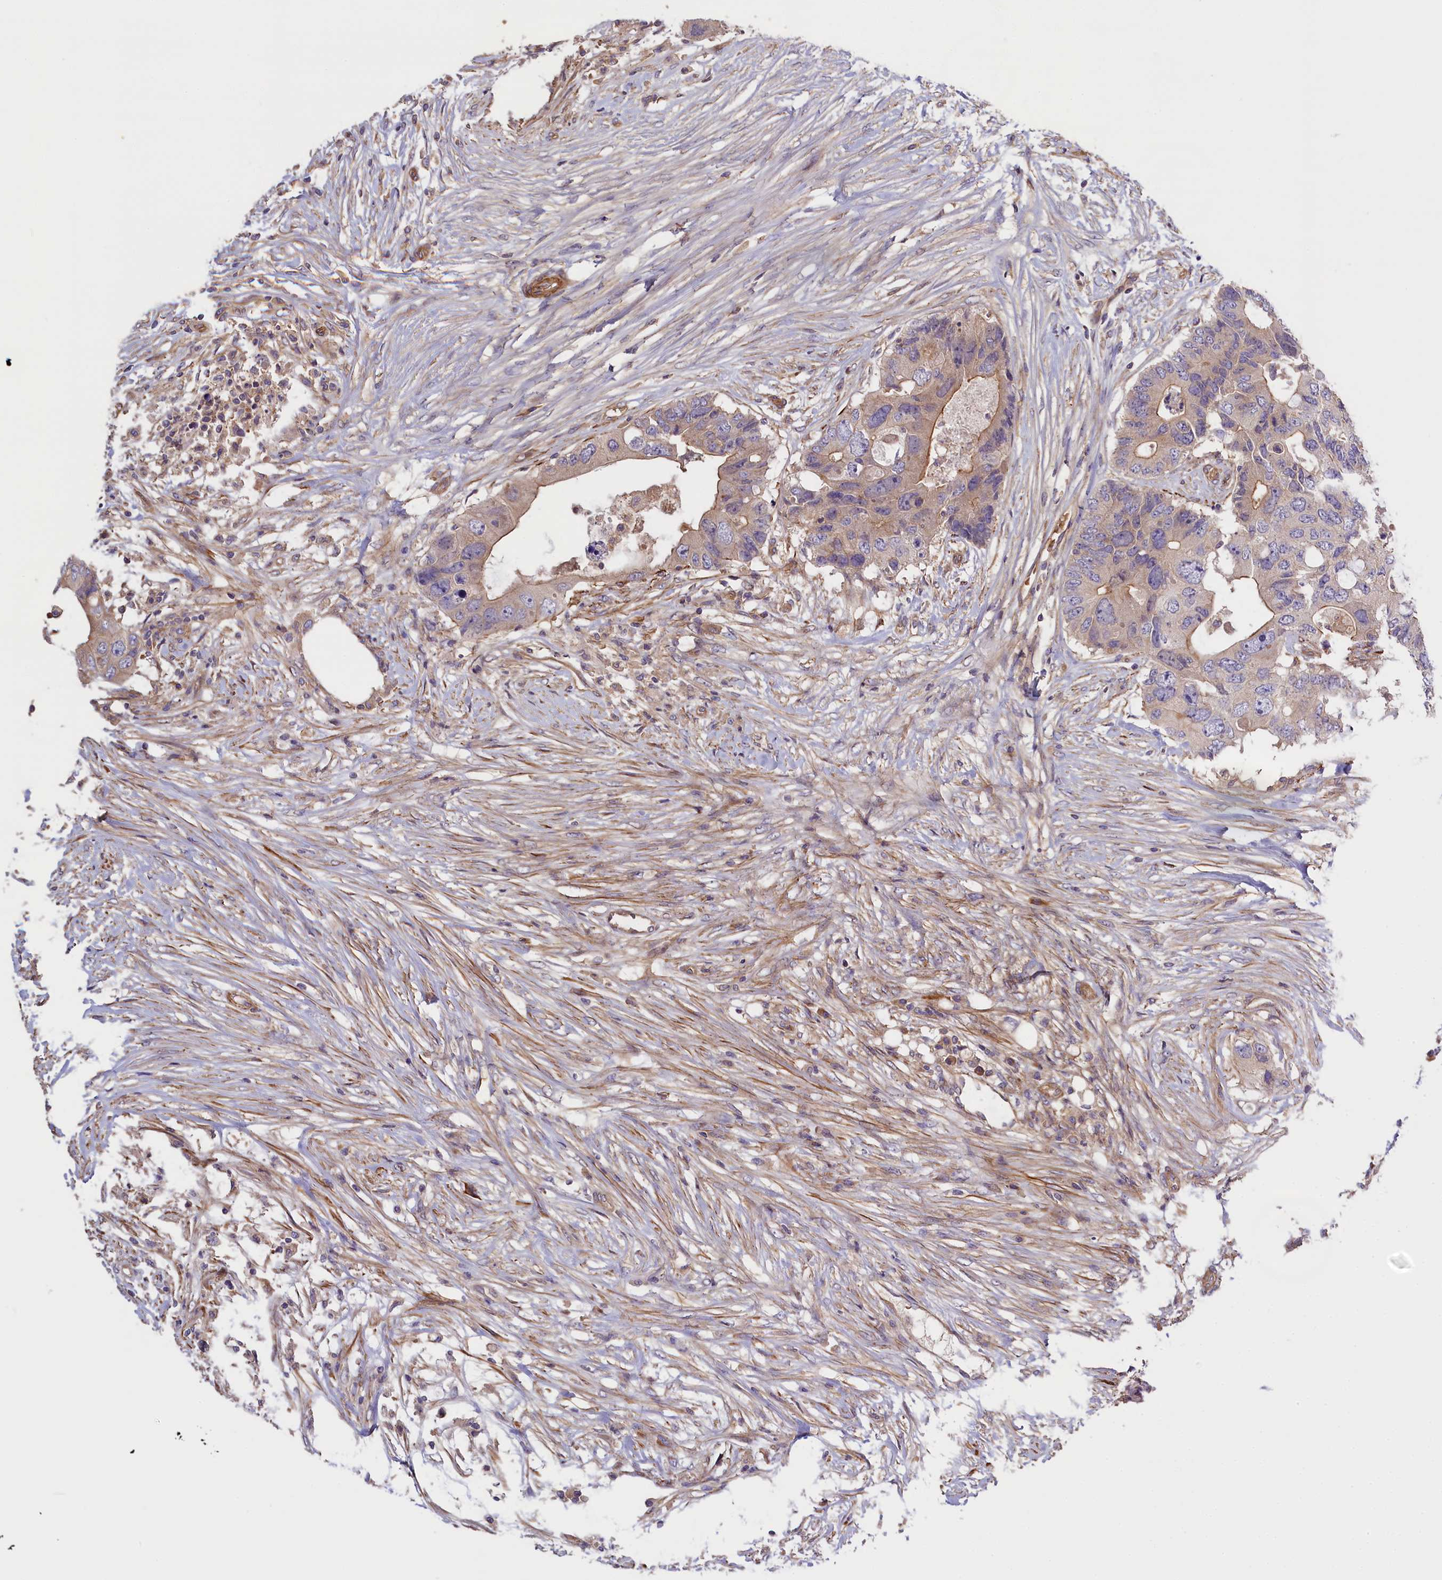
{"staining": {"intensity": "weak", "quantity": "25%-75%", "location": "cytoplasmic/membranous"}, "tissue": "colorectal cancer", "cell_type": "Tumor cells", "image_type": "cancer", "snomed": [{"axis": "morphology", "description": "Adenocarcinoma, NOS"}, {"axis": "topography", "description": "Colon"}], "caption": "Colorectal cancer stained with a protein marker exhibits weak staining in tumor cells.", "gene": "FUZ", "patient": {"sex": "male", "age": 71}}